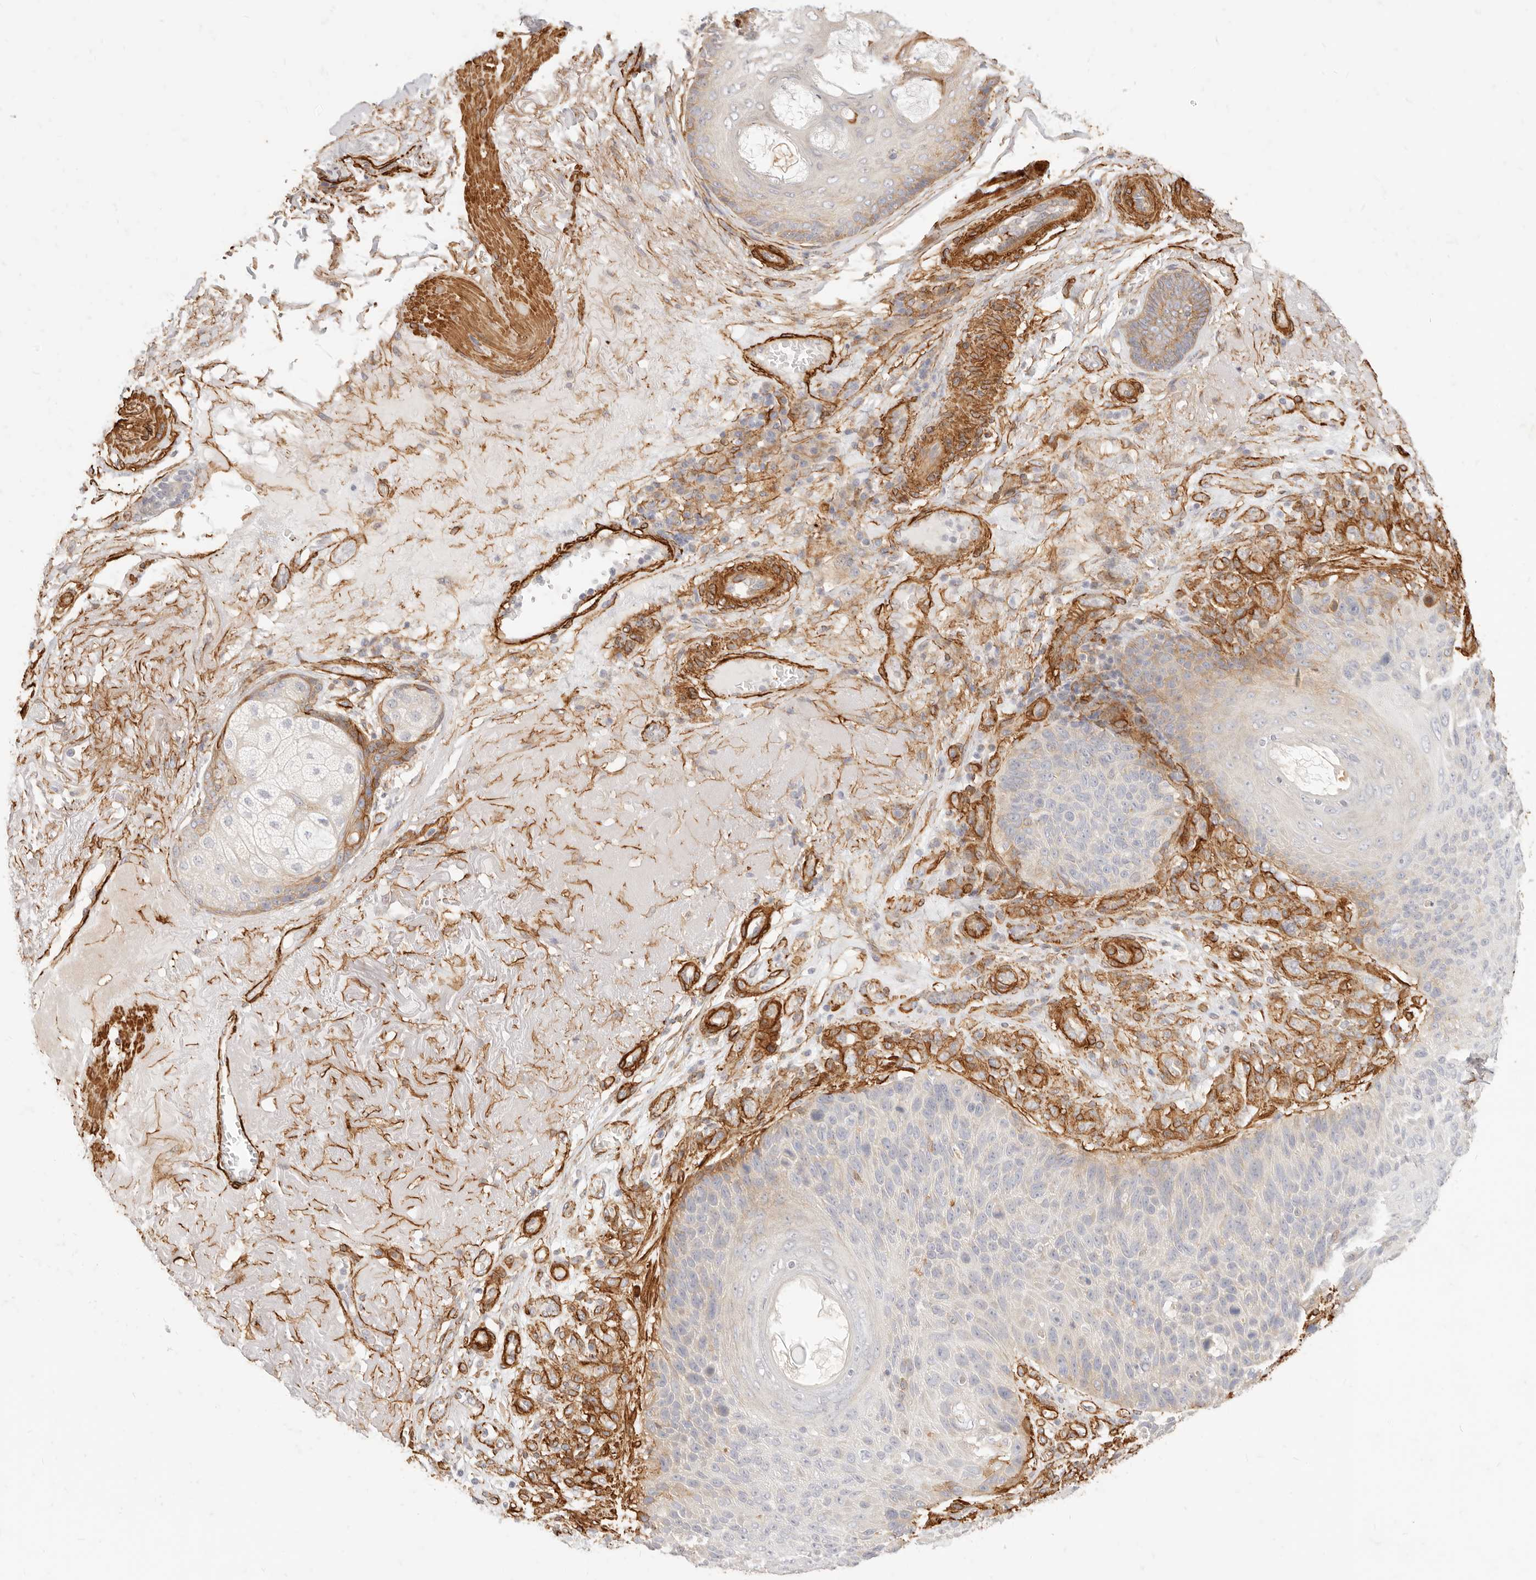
{"staining": {"intensity": "moderate", "quantity": "<25%", "location": "cytoplasmic/membranous"}, "tissue": "skin cancer", "cell_type": "Tumor cells", "image_type": "cancer", "snomed": [{"axis": "morphology", "description": "Squamous cell carcinoma, NOS"}, {"axis": "topography", "description": "Skin"}], "caption": "Immunohistochemical staining of squamous cell carcinoma (skin) shows low levels of moderate cytoplasmic/membranous positivity in approximately <25% of tumor cells.", "gene": "TMTC2", "patient": {"sex": "female", "age": 88}}